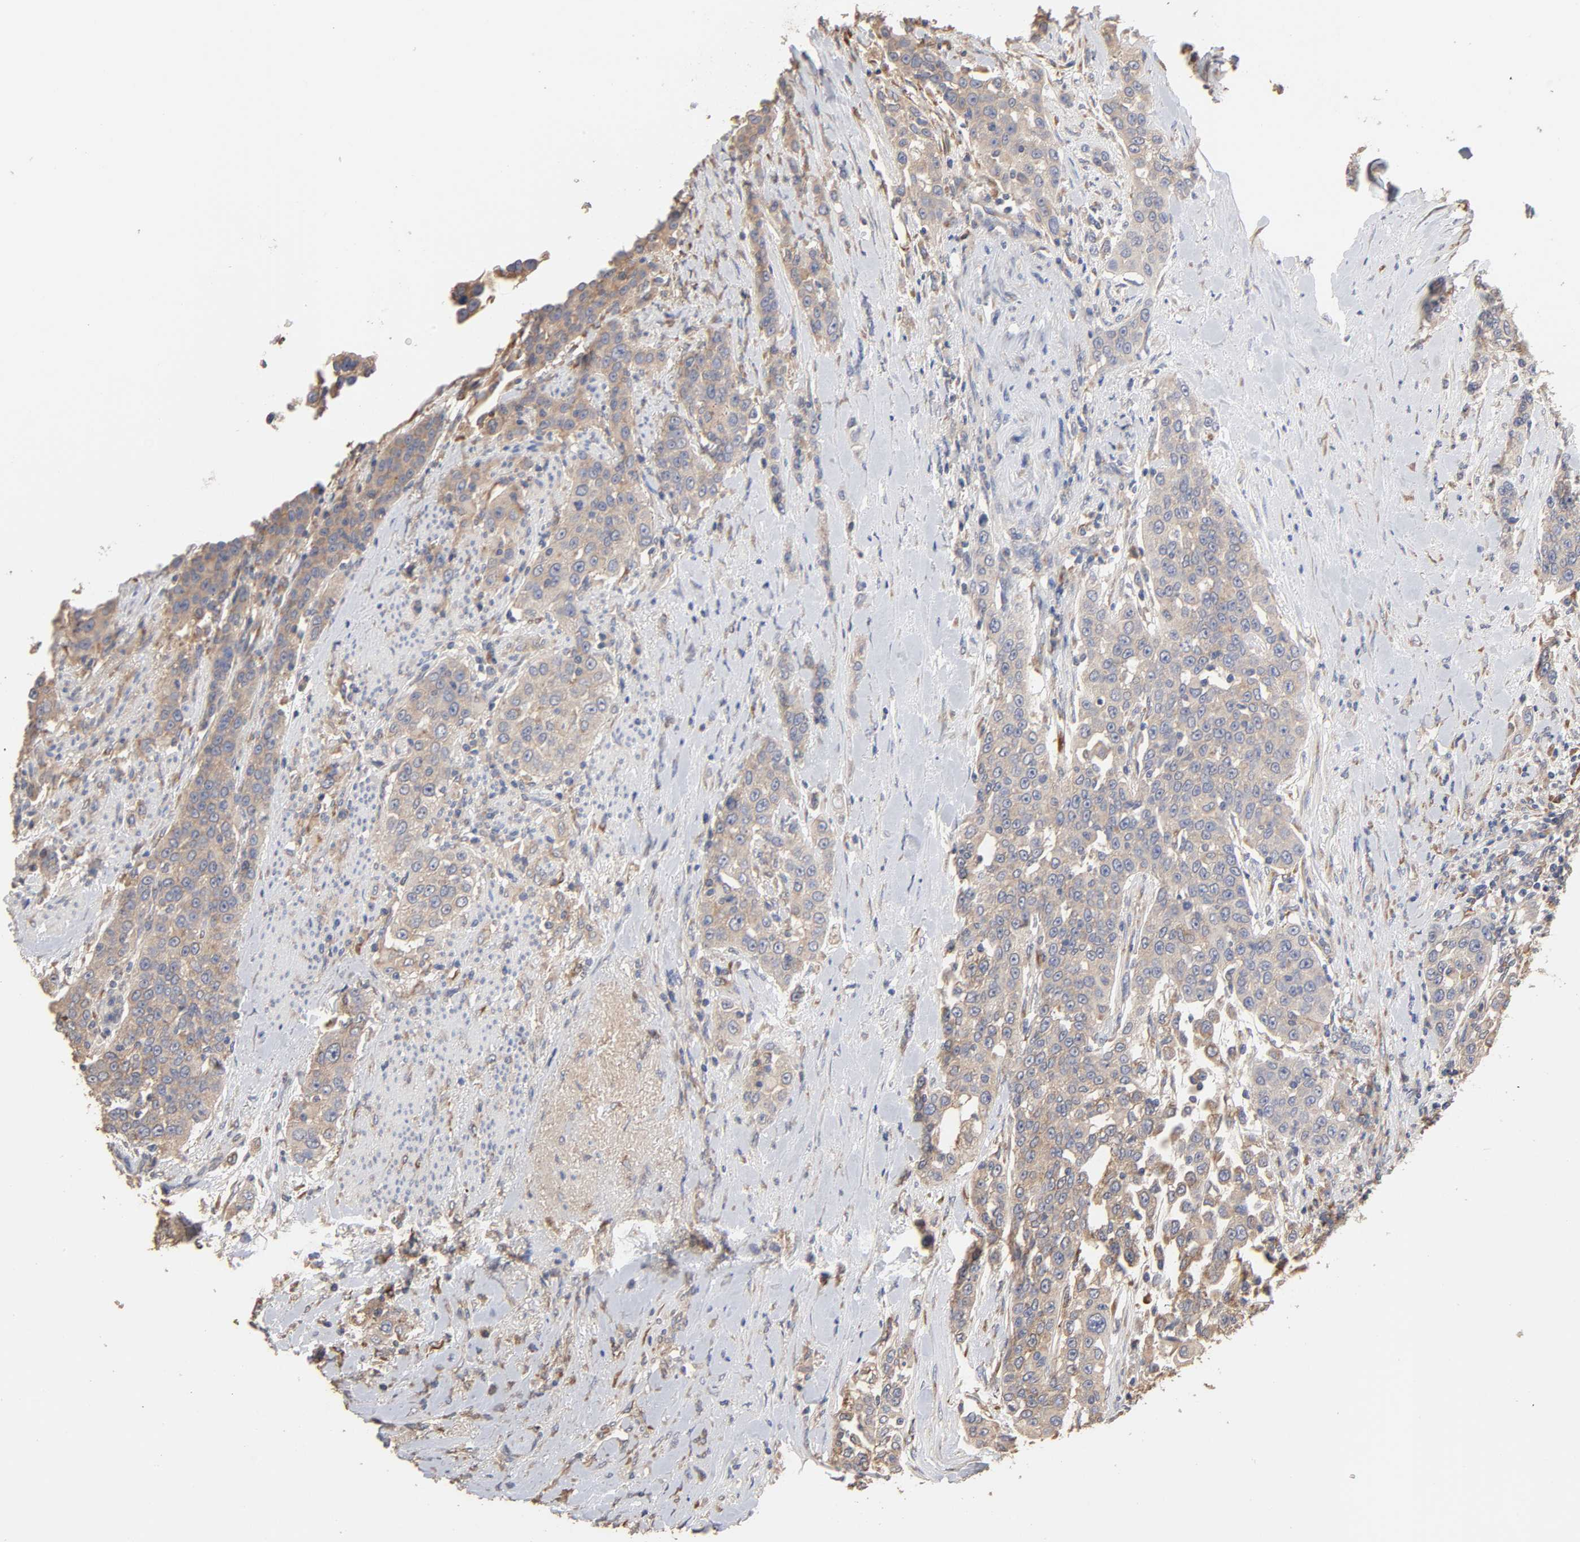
{"staining": {"intensity": "weak", "quantity": ">75%", "location": "cytoplasmic/membranous"}, "tissue": "urothelial cancer", "cell_type": "Tumor cells", "image_type": "cancer", "snomed": [{"axis": "morphology", "description": "Urothelial carcinoma, High grade"}, {"axis": "topography", "description": "Urinary bladder"}], "caption": "Urothelial cancer was stained to show a protein in brown. There is low levels of weak cytoplasmic/membranous expression in approximately >75% of tumor cells.", "gene": "EIF4G2", "patient": {"sex": "female", "age": 80}}